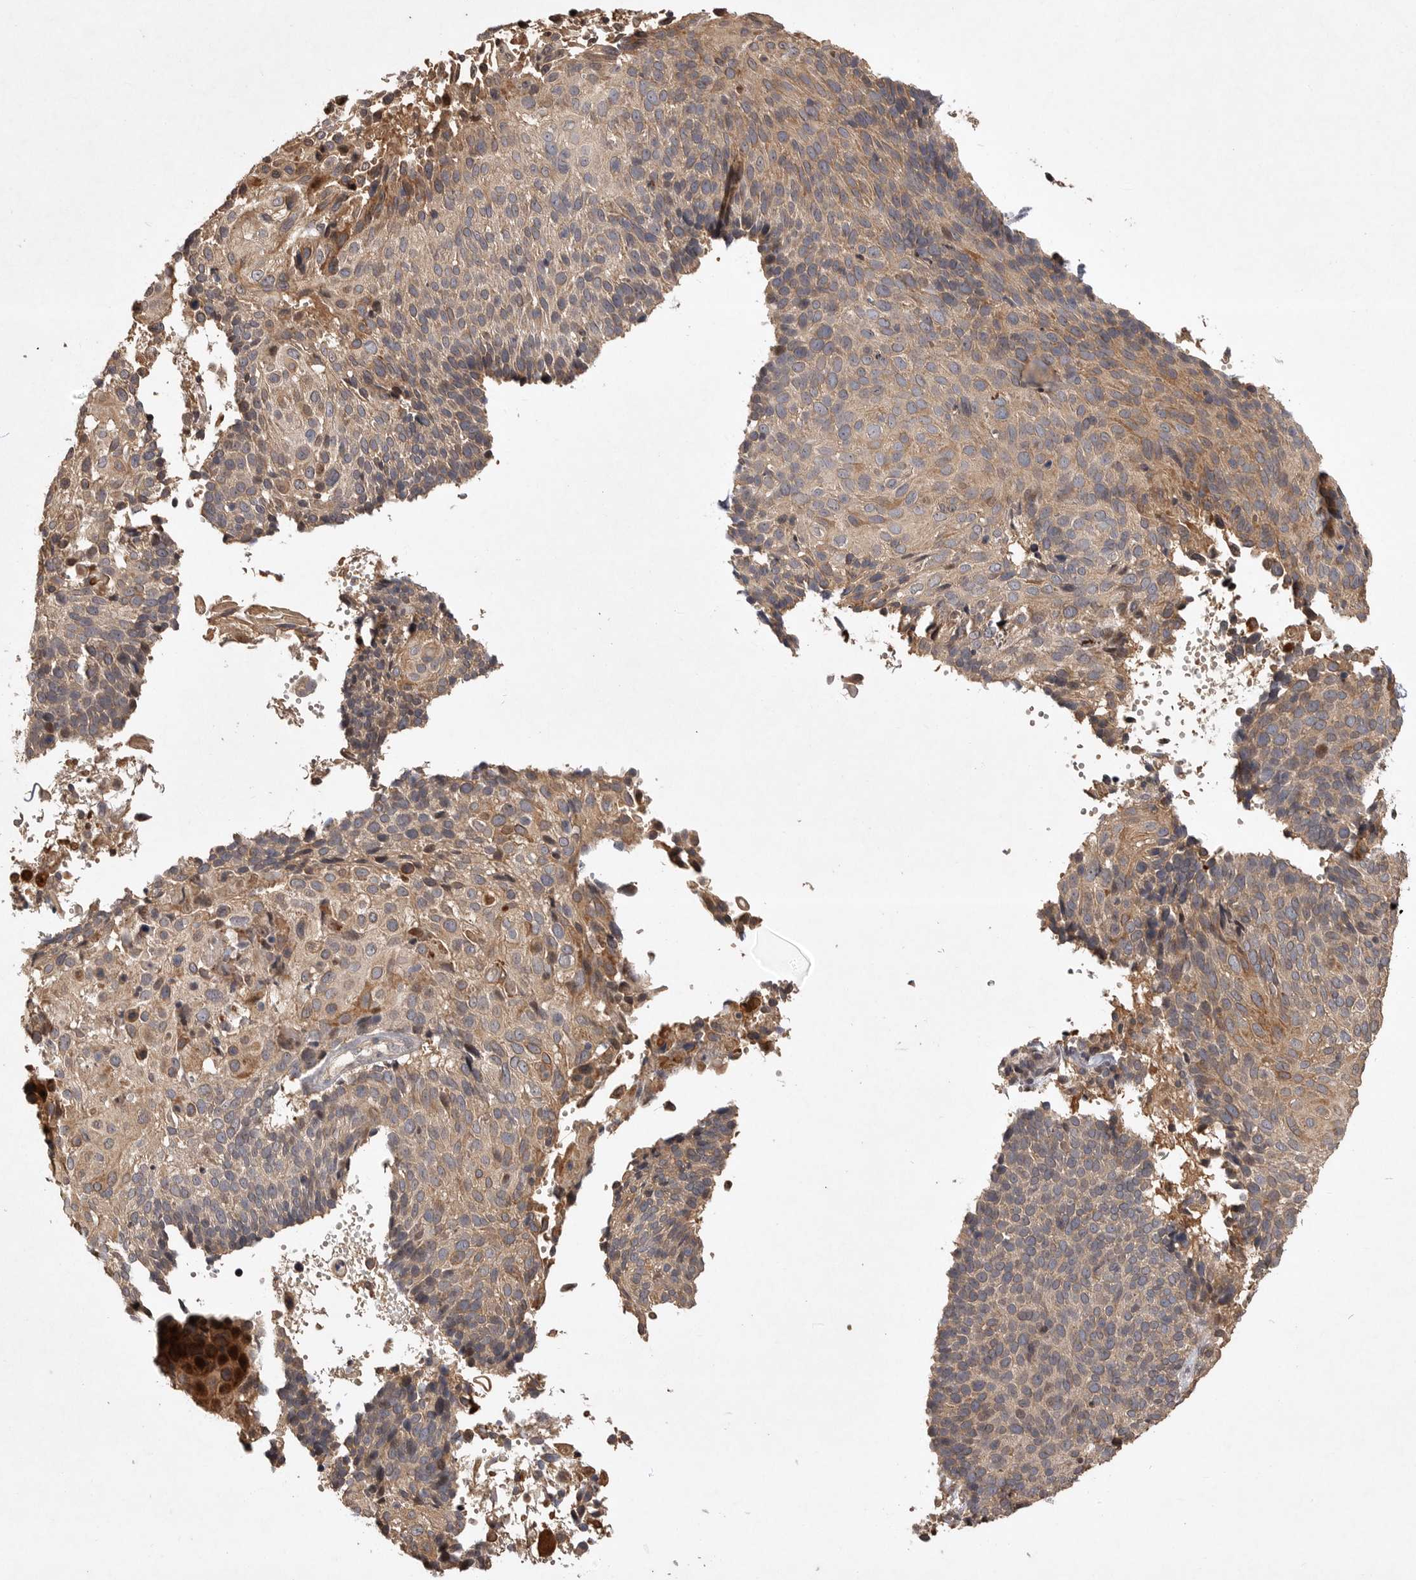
{"staining": {"intensity": "weak", "quantity": "25%-75%", "location": "cytoplasmic/membranous"}, "tissue": "cervical cancer", "cell_type": "Tumor cells", "image_type": "cancer", "snomed": [{"axis": "morphology", "description": "Squamous cell carcinoma, NOS"}, {"axis": "topography", "description": "Cervix"}], "caption": "Cervical squamous cell carcinoma tissue exhibits weak cytoplasmic/membranous staining in about 25%-75% of tumor cells, visualized by immunohistochemistry.", "gene": "VN1R4", "patient": {"sex": "female", "age": 74}}